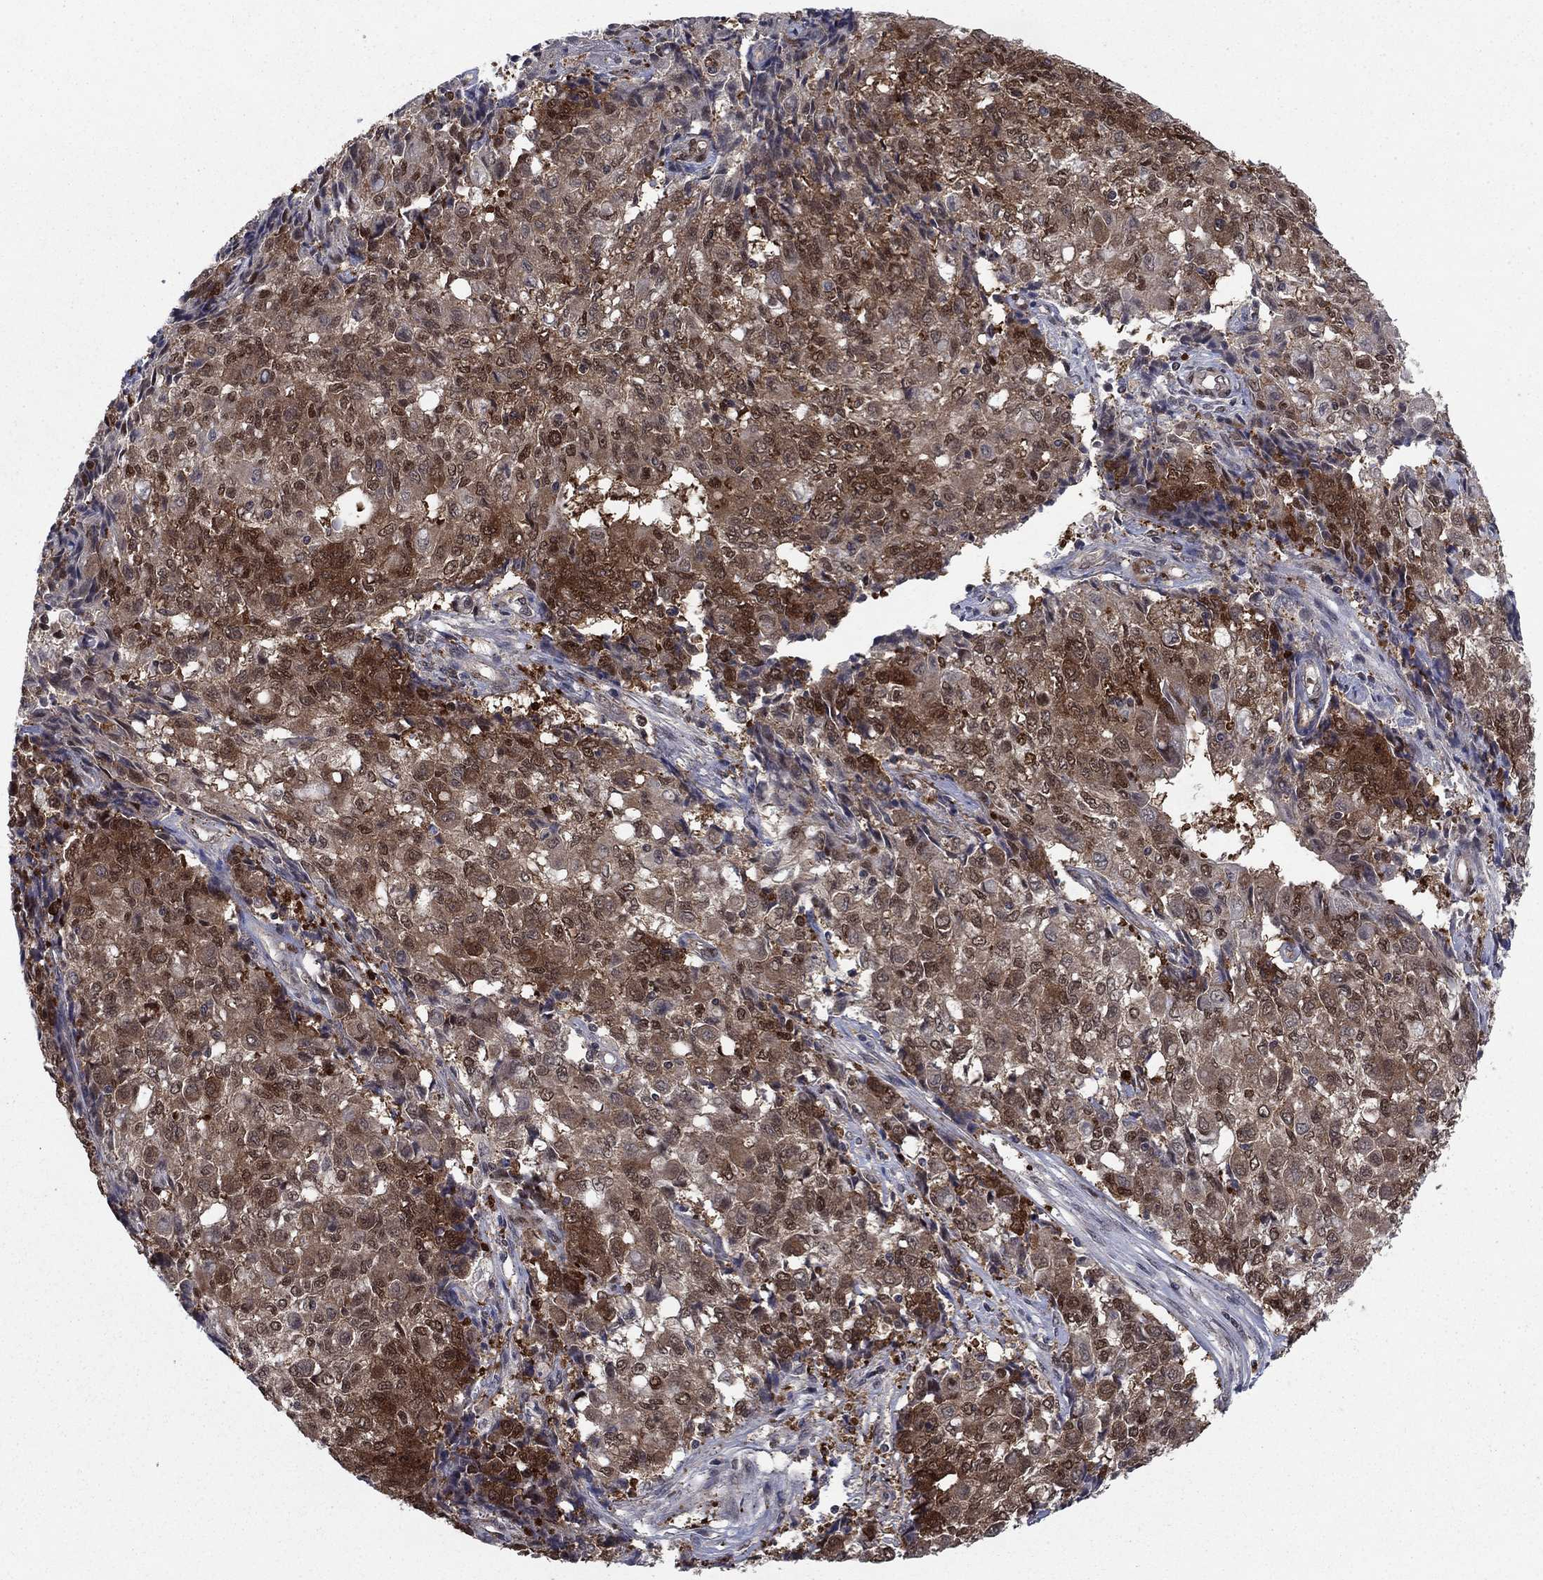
{"staining": {"intensity": "strong", "quantity": ">75%", "location": "cytoplasmic/membranous"}, "tissue": "ovarian cancer", "cell_type": "Tumor cells", "image_type": "cancer", "snomed": [{"axis": "morphology", "description": "Carcinoma, endometroid"}, {"axis": "topography", "description": "Ovary"}], "caption": "Endometroid carcinoma (ovarian) stained for a protein (brown) demonstrates strong cytoplasmic/membranous positive expression in approximately >75% of tumor cells.", "gene": "FKBP4", "patient": {"sex": "female", "age": 42}}